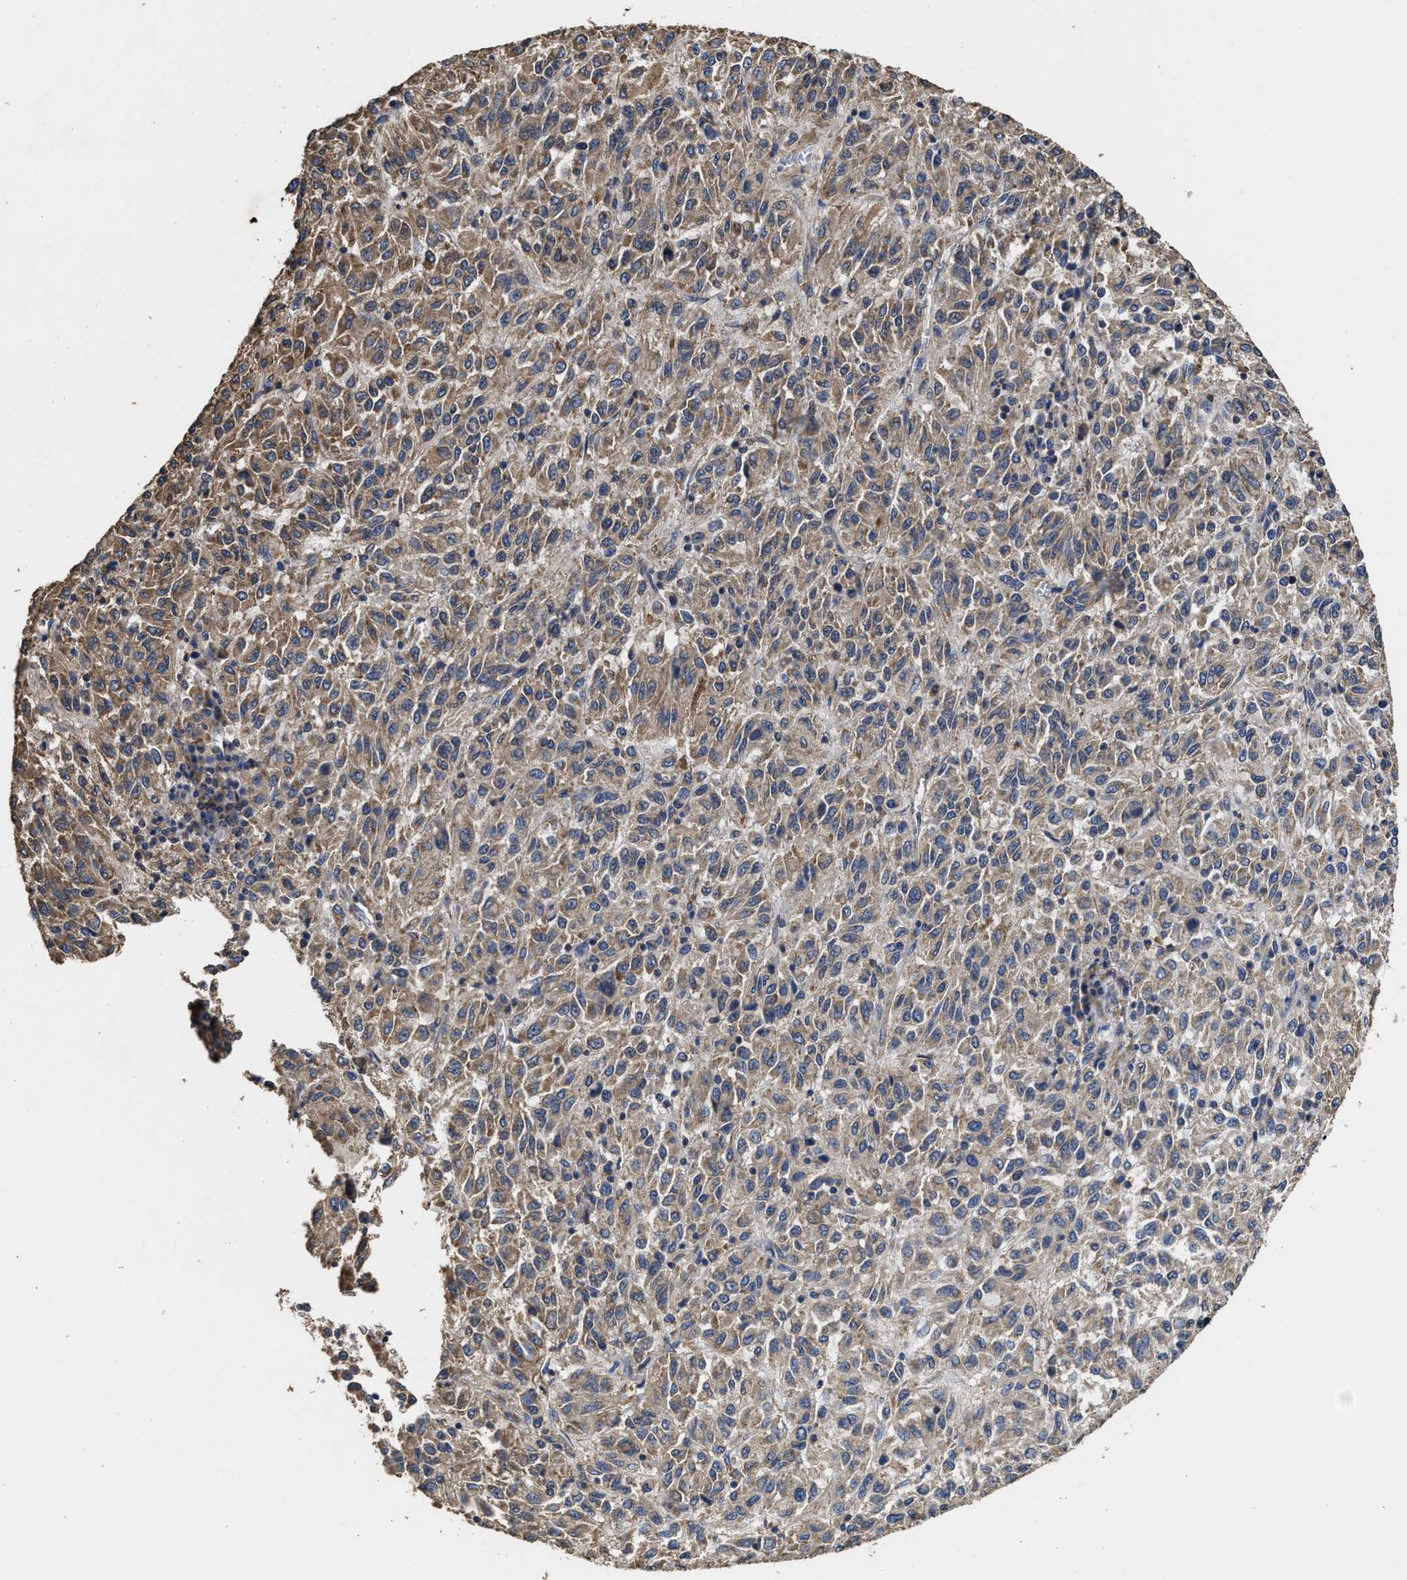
{"staining": {"intensity": "weak", "quantity": ">75%", "location": "cytoplasmic/membranous"}, "tissue": "melanoma", "cell_type": "Tumor cells", "image_type": "cancer", "snomed": [{"axis": "morphology", "description": "Malignant melanoma, Metastatic site"}, {"axis": "topography", "description": "Lung"}], "caption": "Weak cytoplasmic/membranous protein expression is identified in approximately >75% of tumor cells in malignant melanoma (metastatic site).", "gene": "SFXN4", "patient": {"sex": "male", "age": 64}}